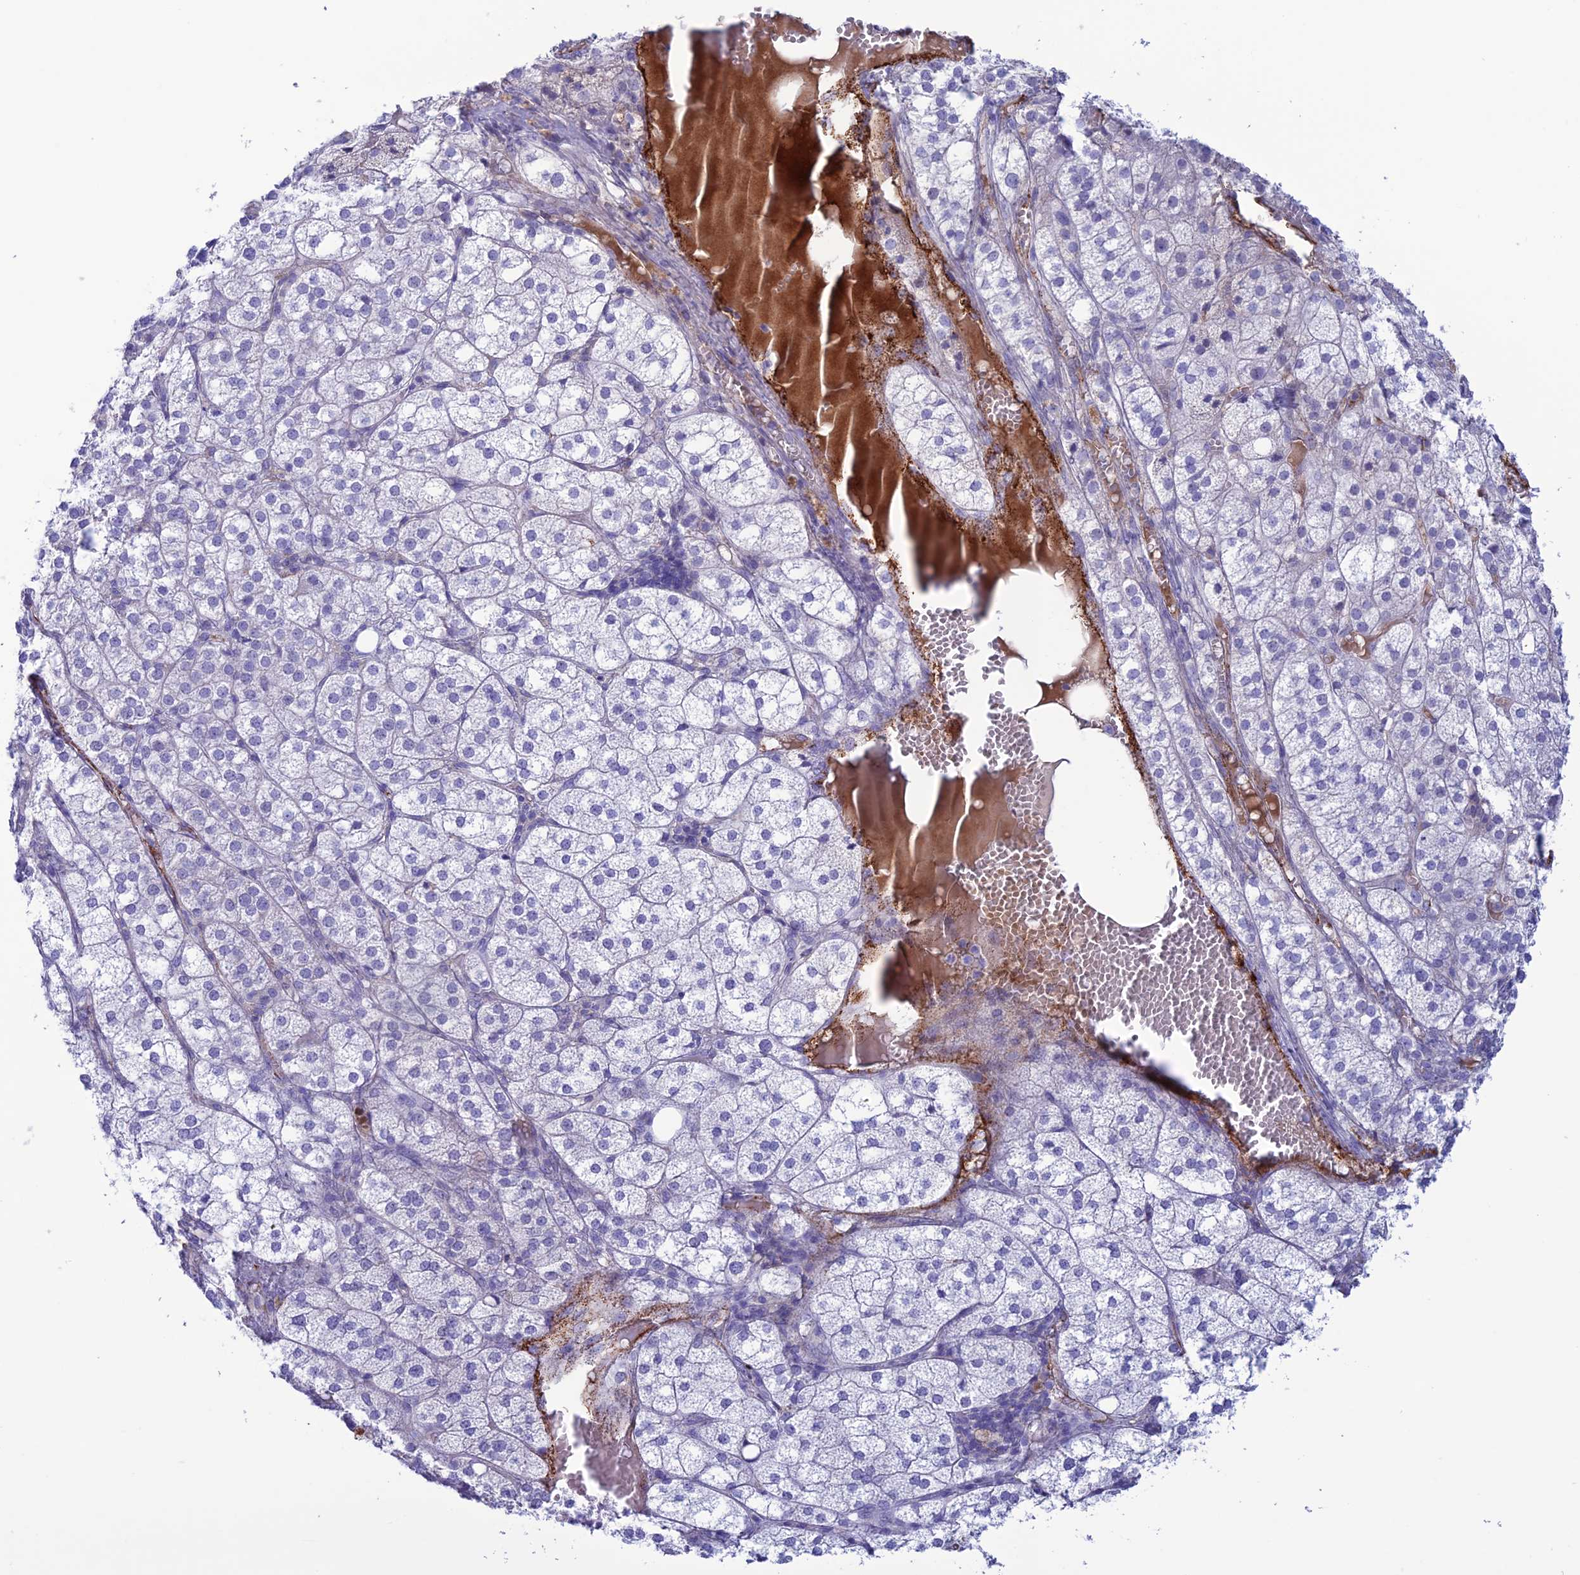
{"staining": {"intensity": "negative", "quantity": "none", "location": "none"}, "tissue": "adrenal gland", "cell_type": "Glandular cells", "image_type": "normal", "snomed": [{"axis": "morphology", "description": "Normal tissue, NOS"}, {"axis": "topography", "description": "Adrenal gland"}], "caption": "Adrenal gland stained for a protein using immunohistochemistry exhibits no positivity glandular cells.", "gene": "CDC42EP5", "patient": {"sex": "female", "age": 61}}